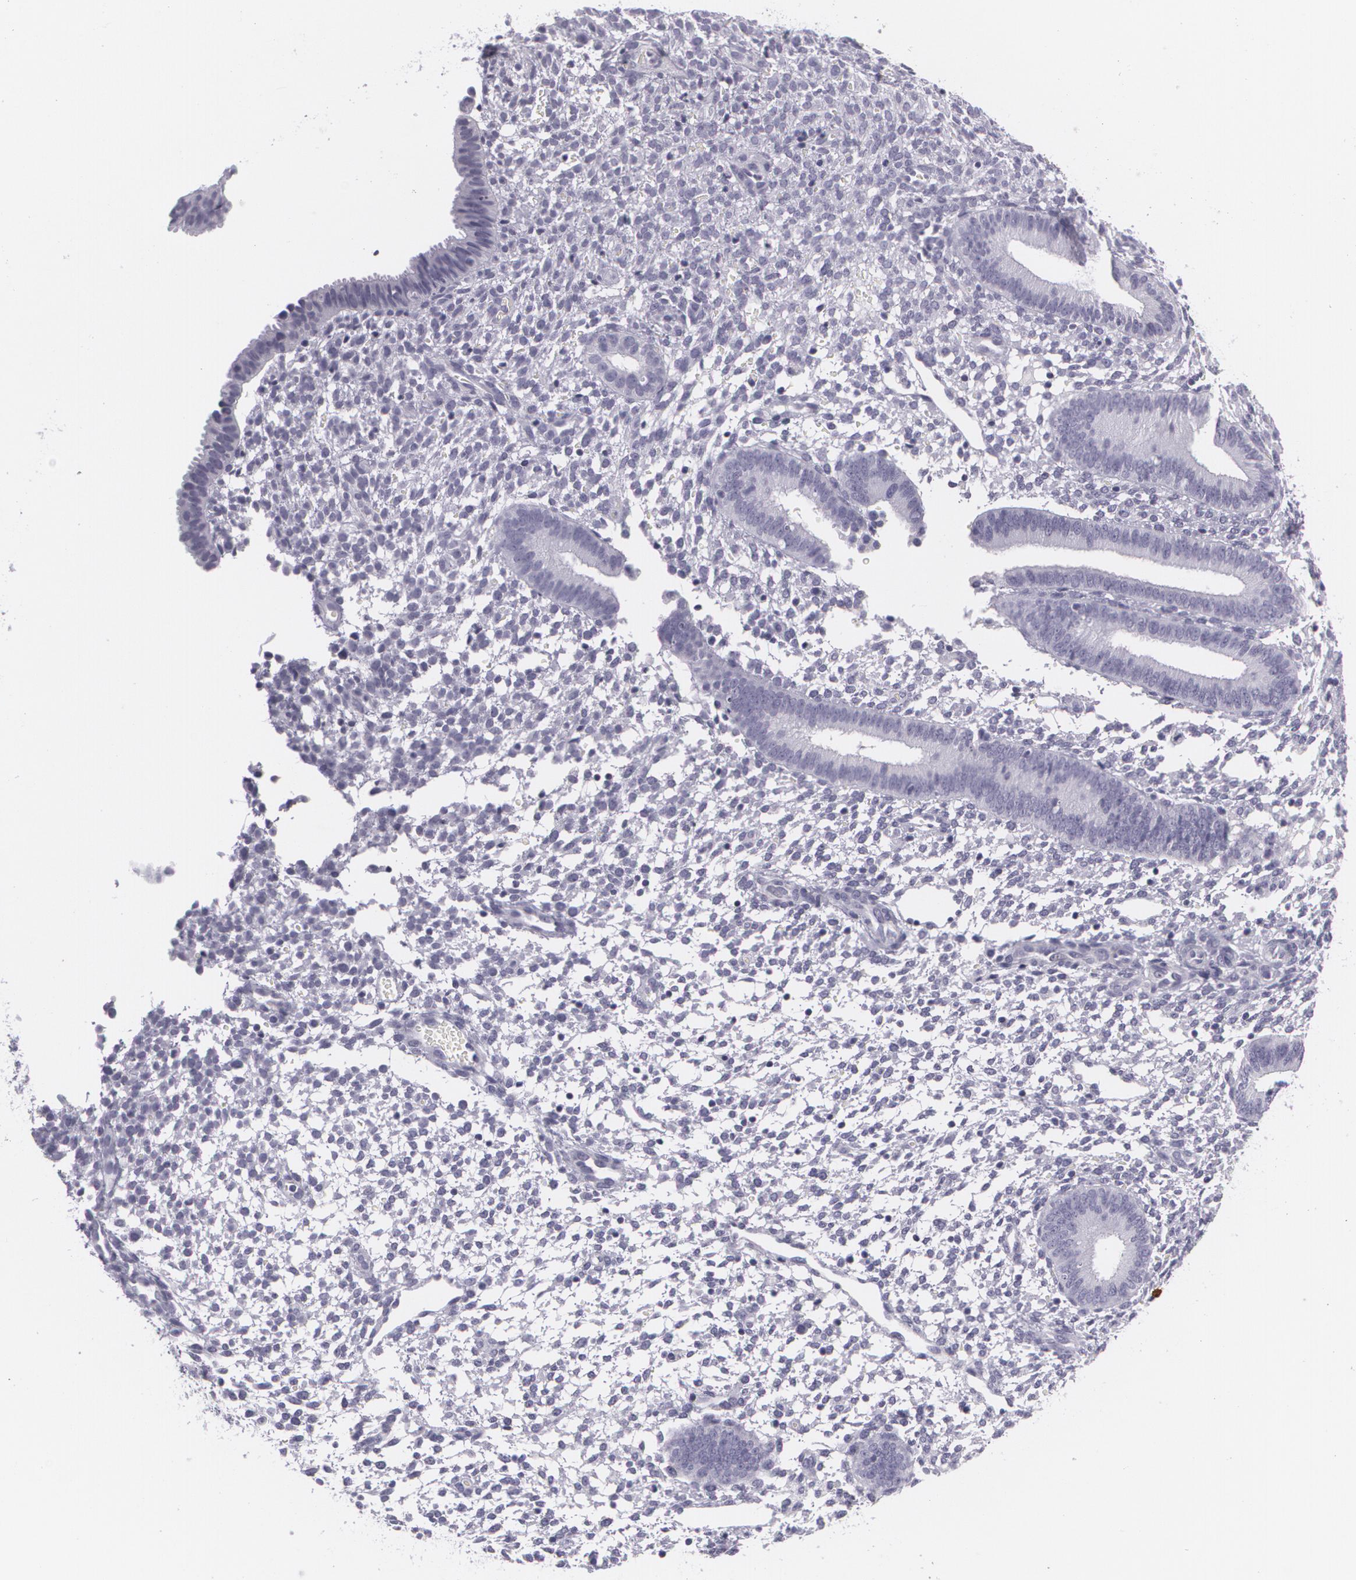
{"staining": {"intensity": "negative", "quantity": "none", "location": "none"}, "tissue": "endometrium", "cell_type": "Cells in endometrial stroma", "image_type": "normal", "snomed": [{"axis": "morphology", "description": "Normal tissue, NOS"}, {"axis": "topography", "description": "Endometrium"}], "caption": "Immunohistochemistry (IHC) micrograph of unremarkable endometrium: endometrium stained with DAB (3,3'-diaminobenzidine) shows no significant protein positivity in cells in endometrial stroma.", "gene": "MAP2", "patient": {"sex": "female", "age": 35}}